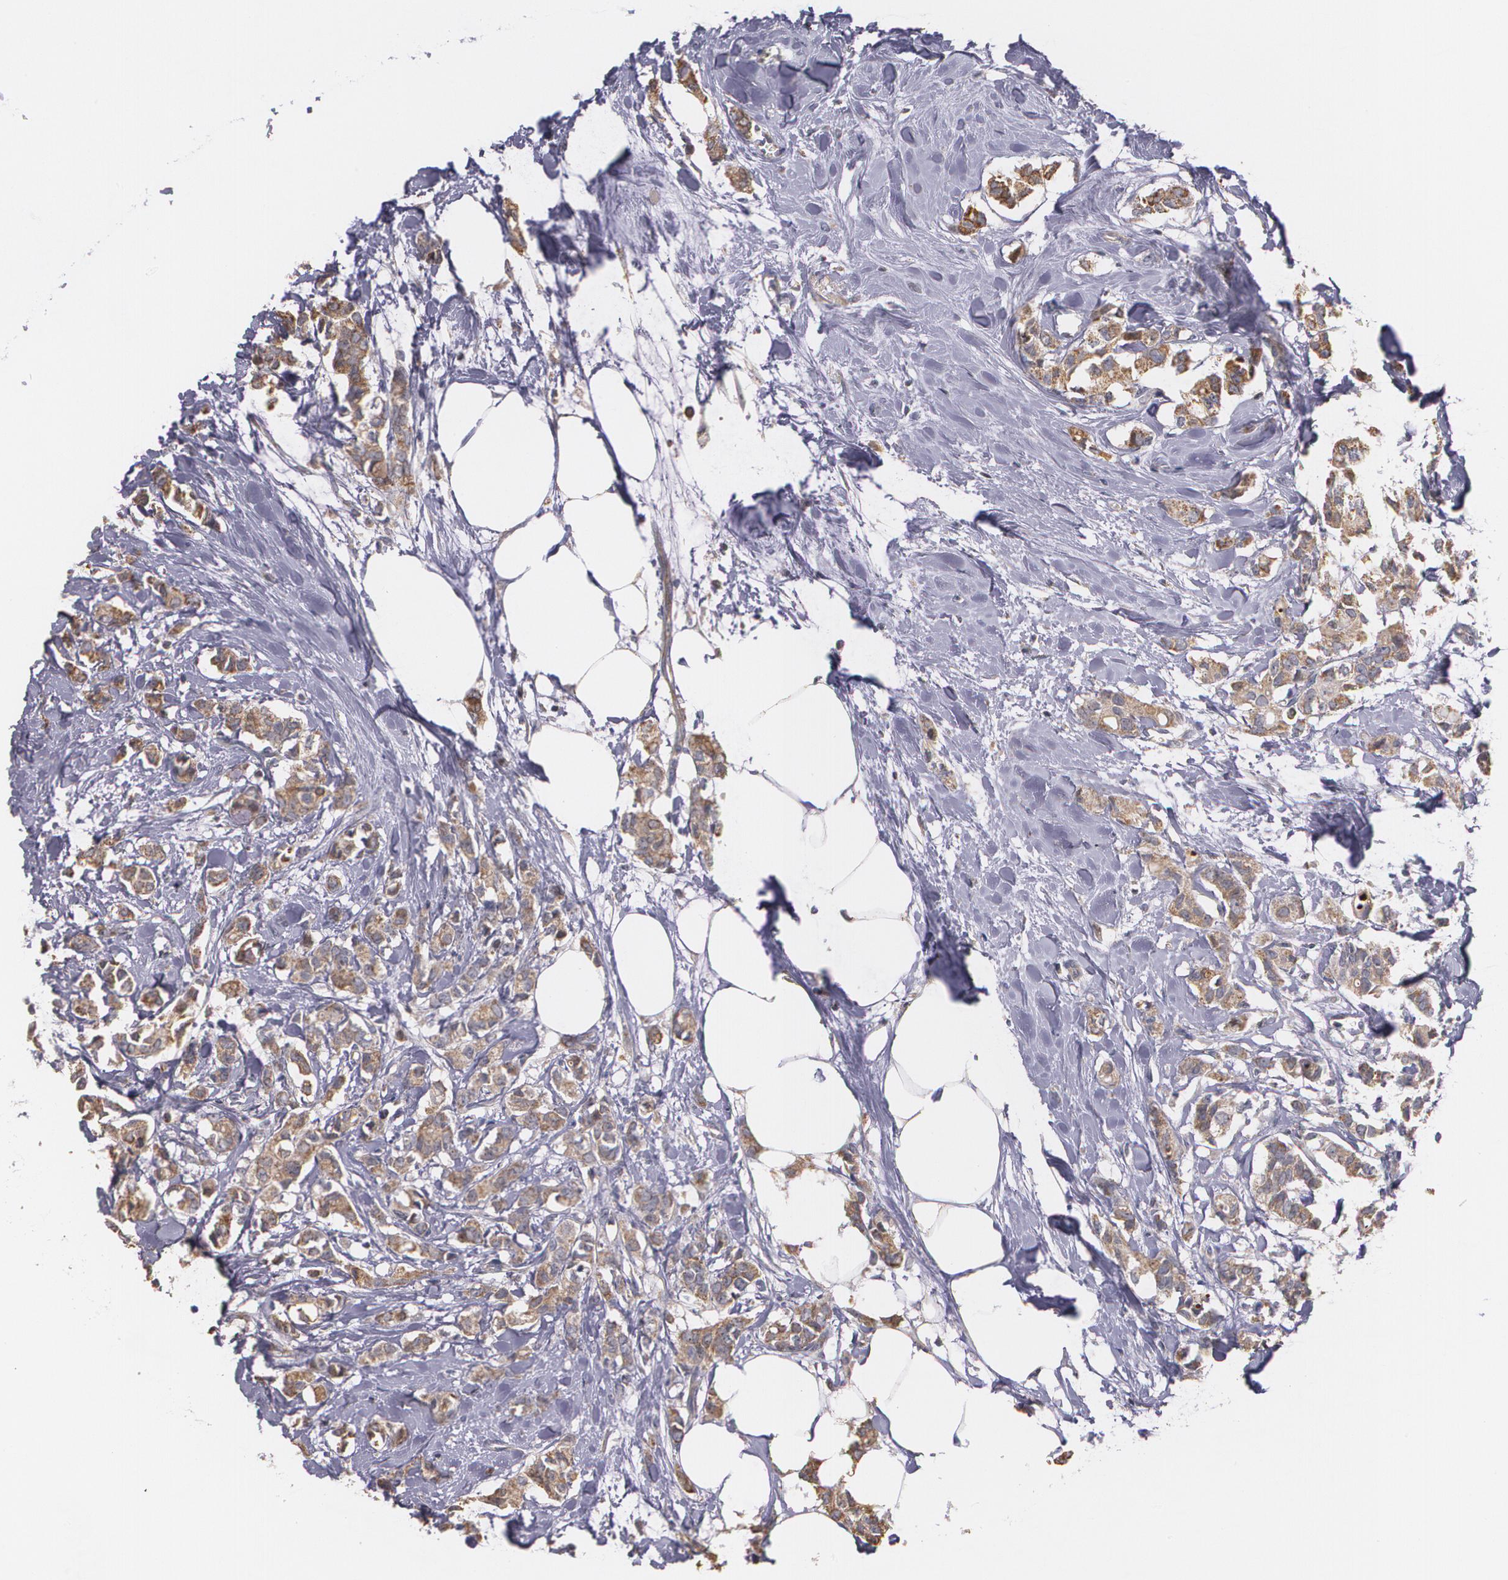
{"staining": {"intensity": "moderate", "quantity": "25%-75%", "location": "cytoplasmic/membranous"}, "tissue": "breast cancer", "cell_type": "Tumor cells", "image_type": "cancer", "snomed": [{"axis": "morphology", "description": "Duct carcinoma"}, {"axis": "topography", "description": "Breast"}], "caption": "About 25%-75% of tumor cells in human infiltrating ductal carcinoma (breast) reveal moderate cytoplasmic/membranous protein expression as visualized by brown immunohistochemical staining.", "gene": "AMBP", "patient": {"sex": "female", "age": 84}}